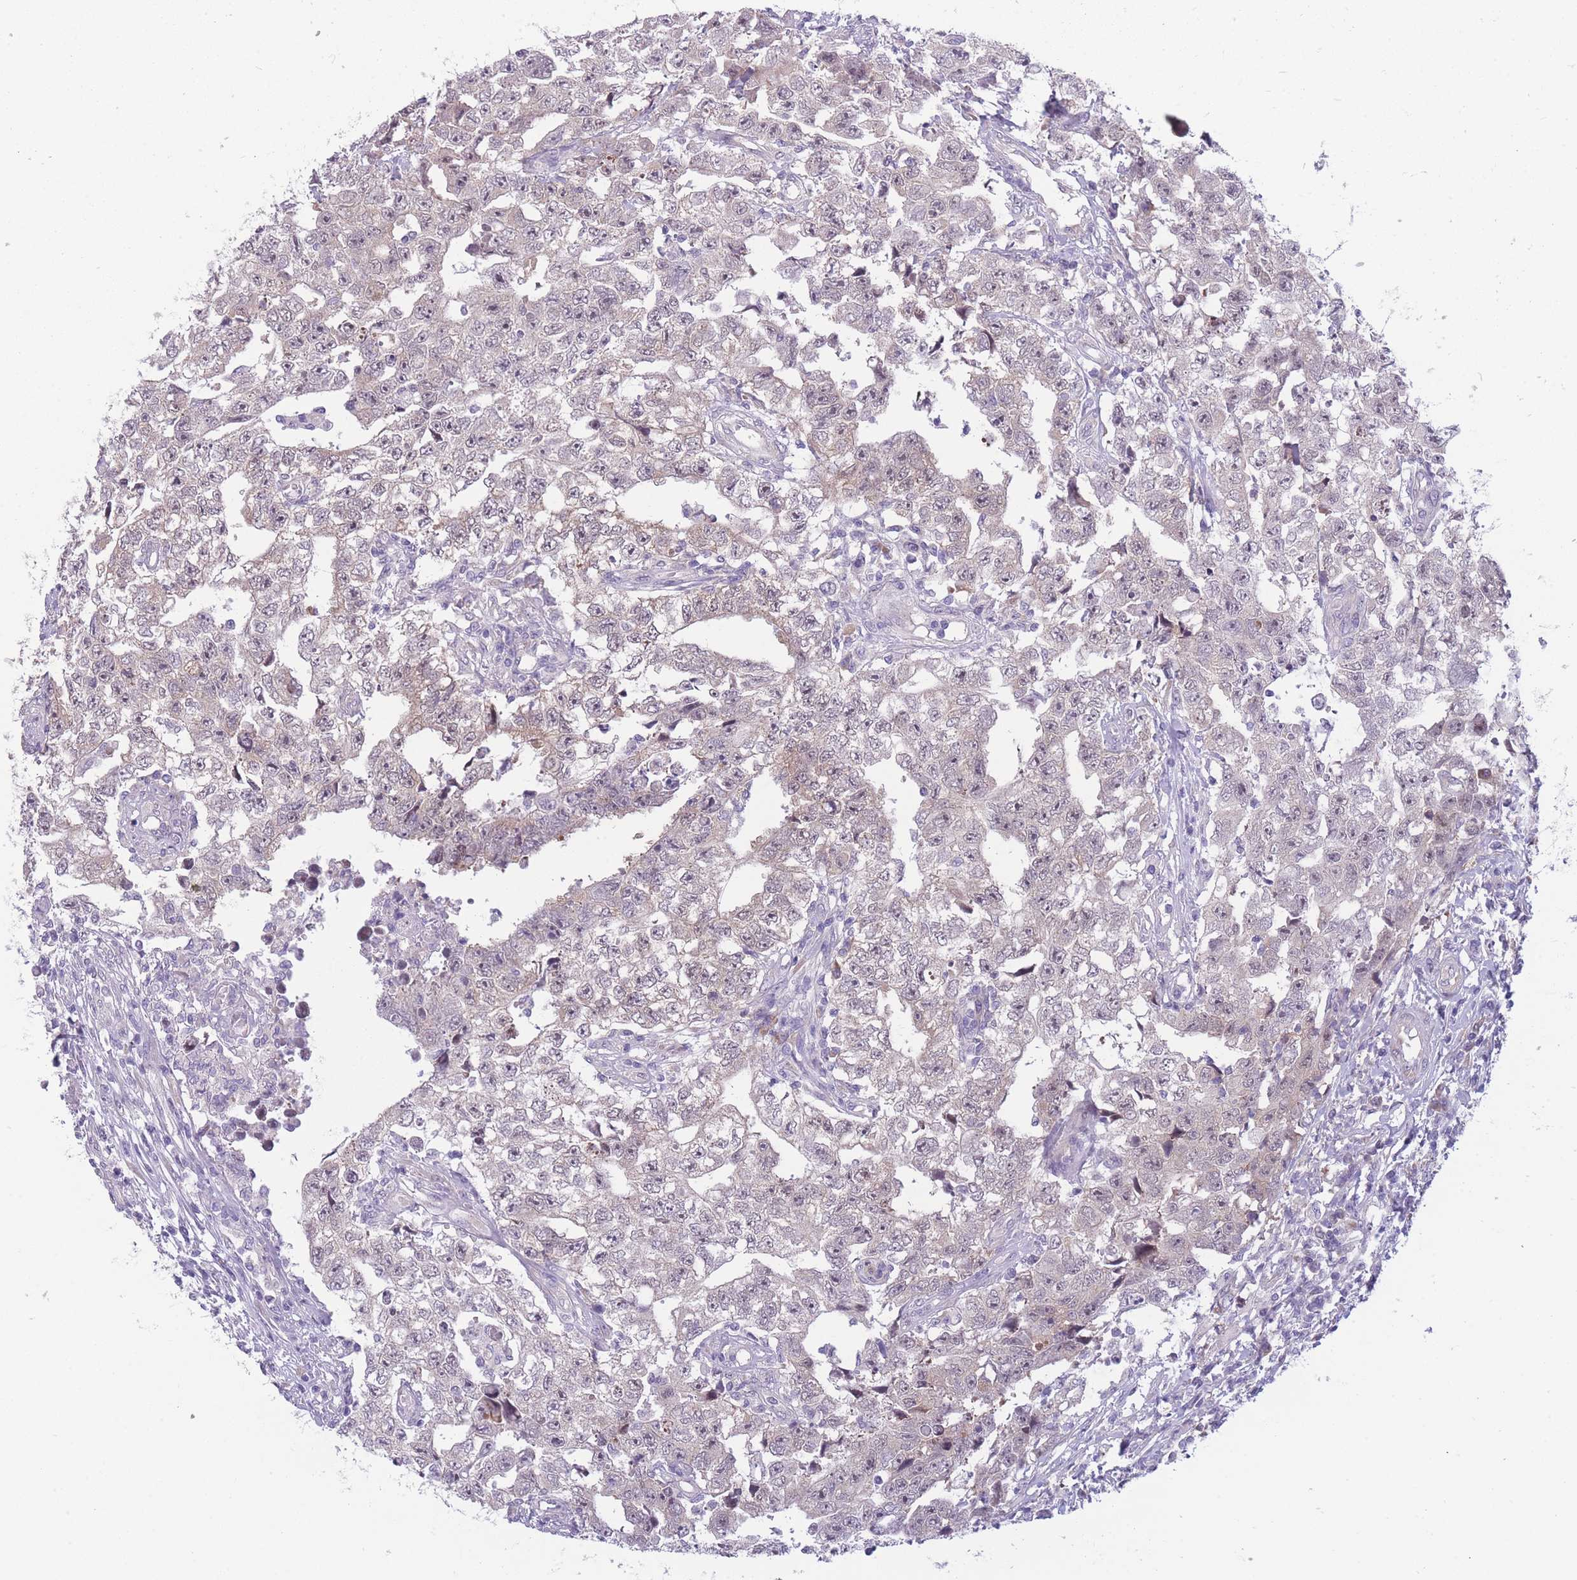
{"staining": {"intensity": "weak", "quantity": "<25%", "location": "cytoplasmic/membranous"}, "tissue": "testis cancer", "cell_type": "Tumor cells", "image_type": "cancer", "snomed": [{"axis": "morphology", "description": "Carcinoma, Embryonal, NOS"}, {"axis": "topography", "description": "Testis"}], "caption": "Tumor cells show no significant protein staining in embryonal carcinoma (testis).", "gene": "NDUFAF6", "patient": {"sex": "male", "age": 25}}